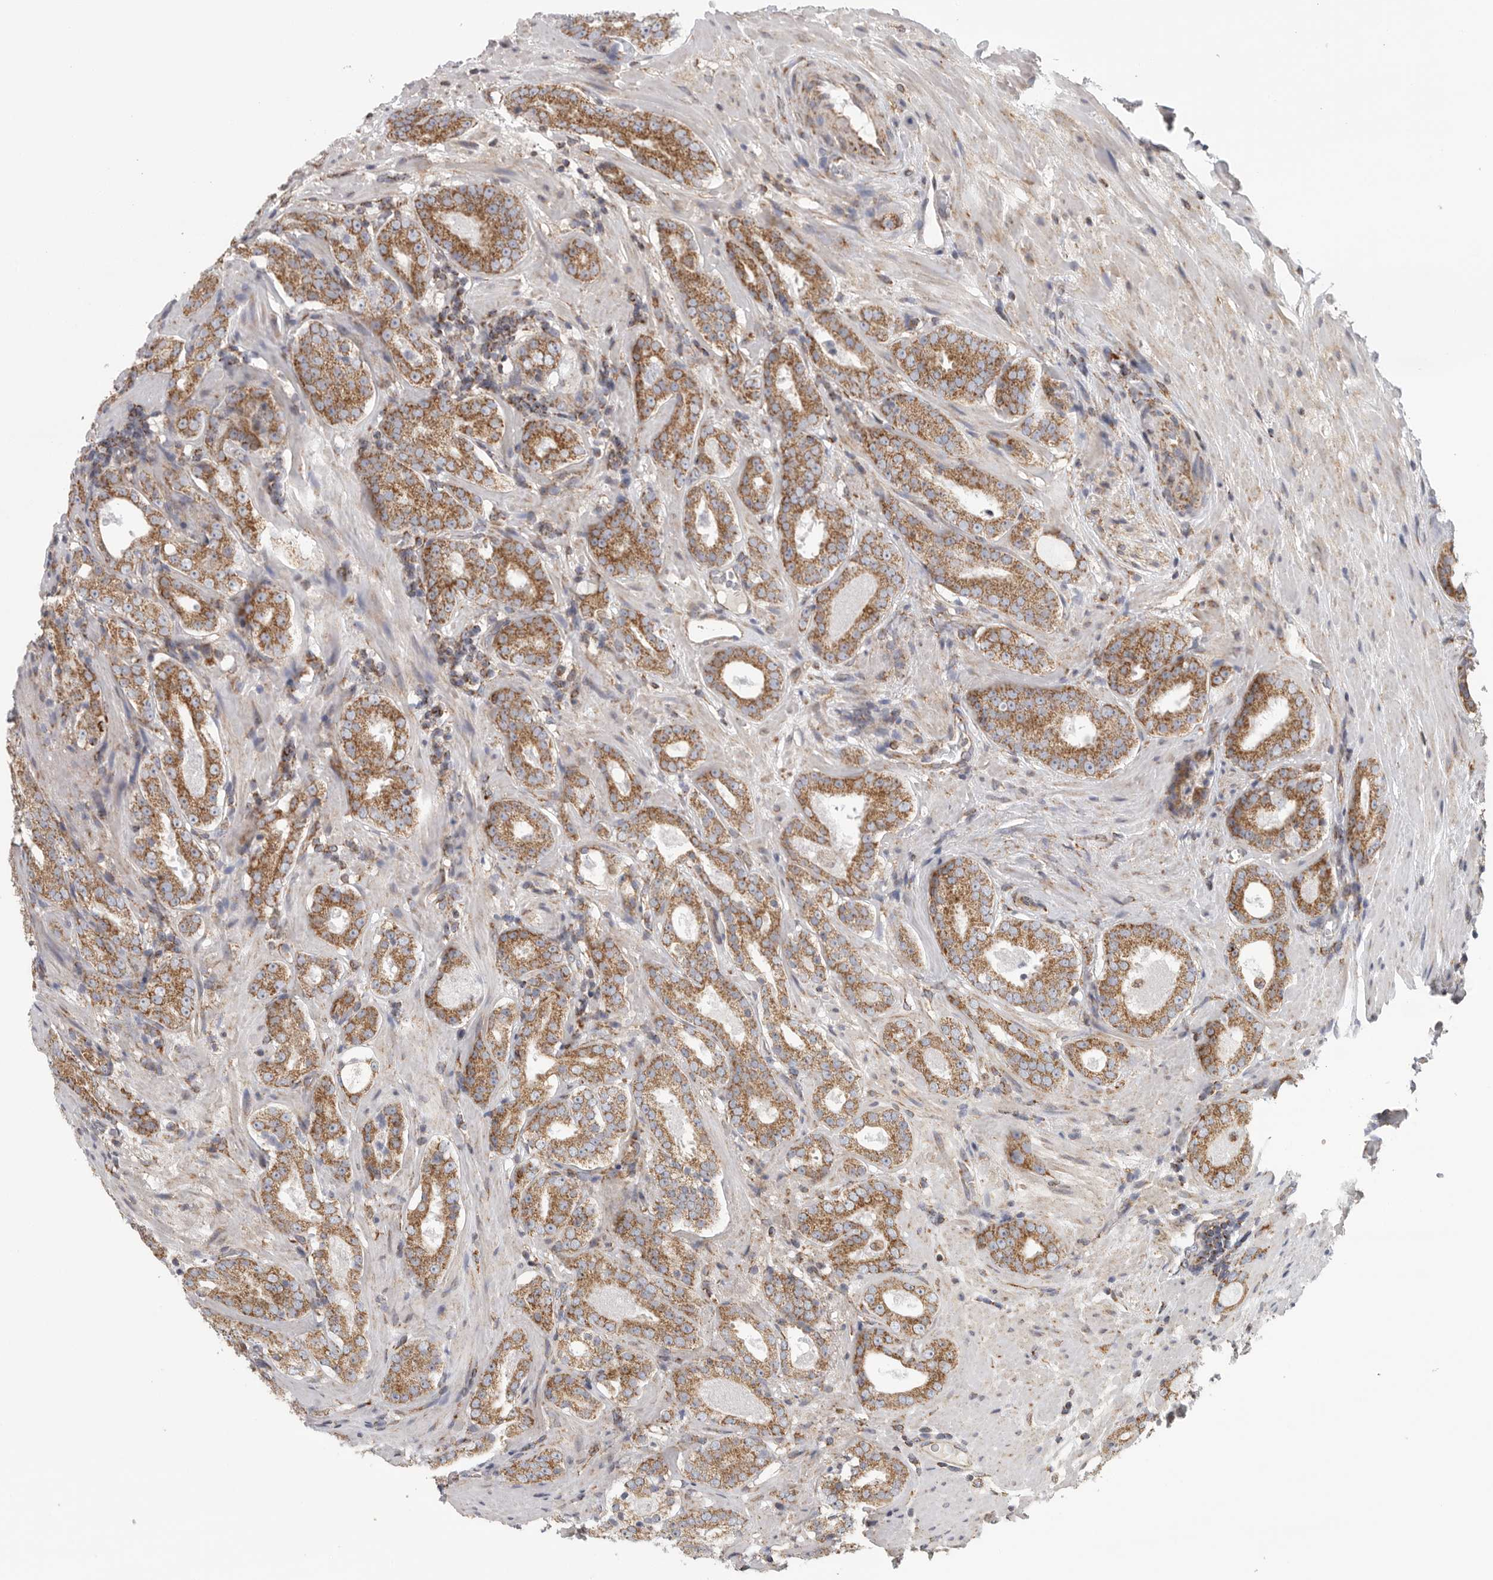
{"staining": {"intensity": "moderate", "quantity": ">75%", "location": "cytoplasmic/membranous"}, "tissue": "prostate cancer", "cell_type": "Tumor cells", "image_type": "cancer", "snomed": [{"axis": "morphology", "description": "Adenocarcinoma, Low grade"}, {"axis": "topography", "description": "Prostate"}], "caption": "Human prostate adenocarcinoma (low-grade) stained with a protein marker exhibits moderate staining in tumor cells.", "gene": "FKBP8", "patient": {"sex": "male", "age": 69}}